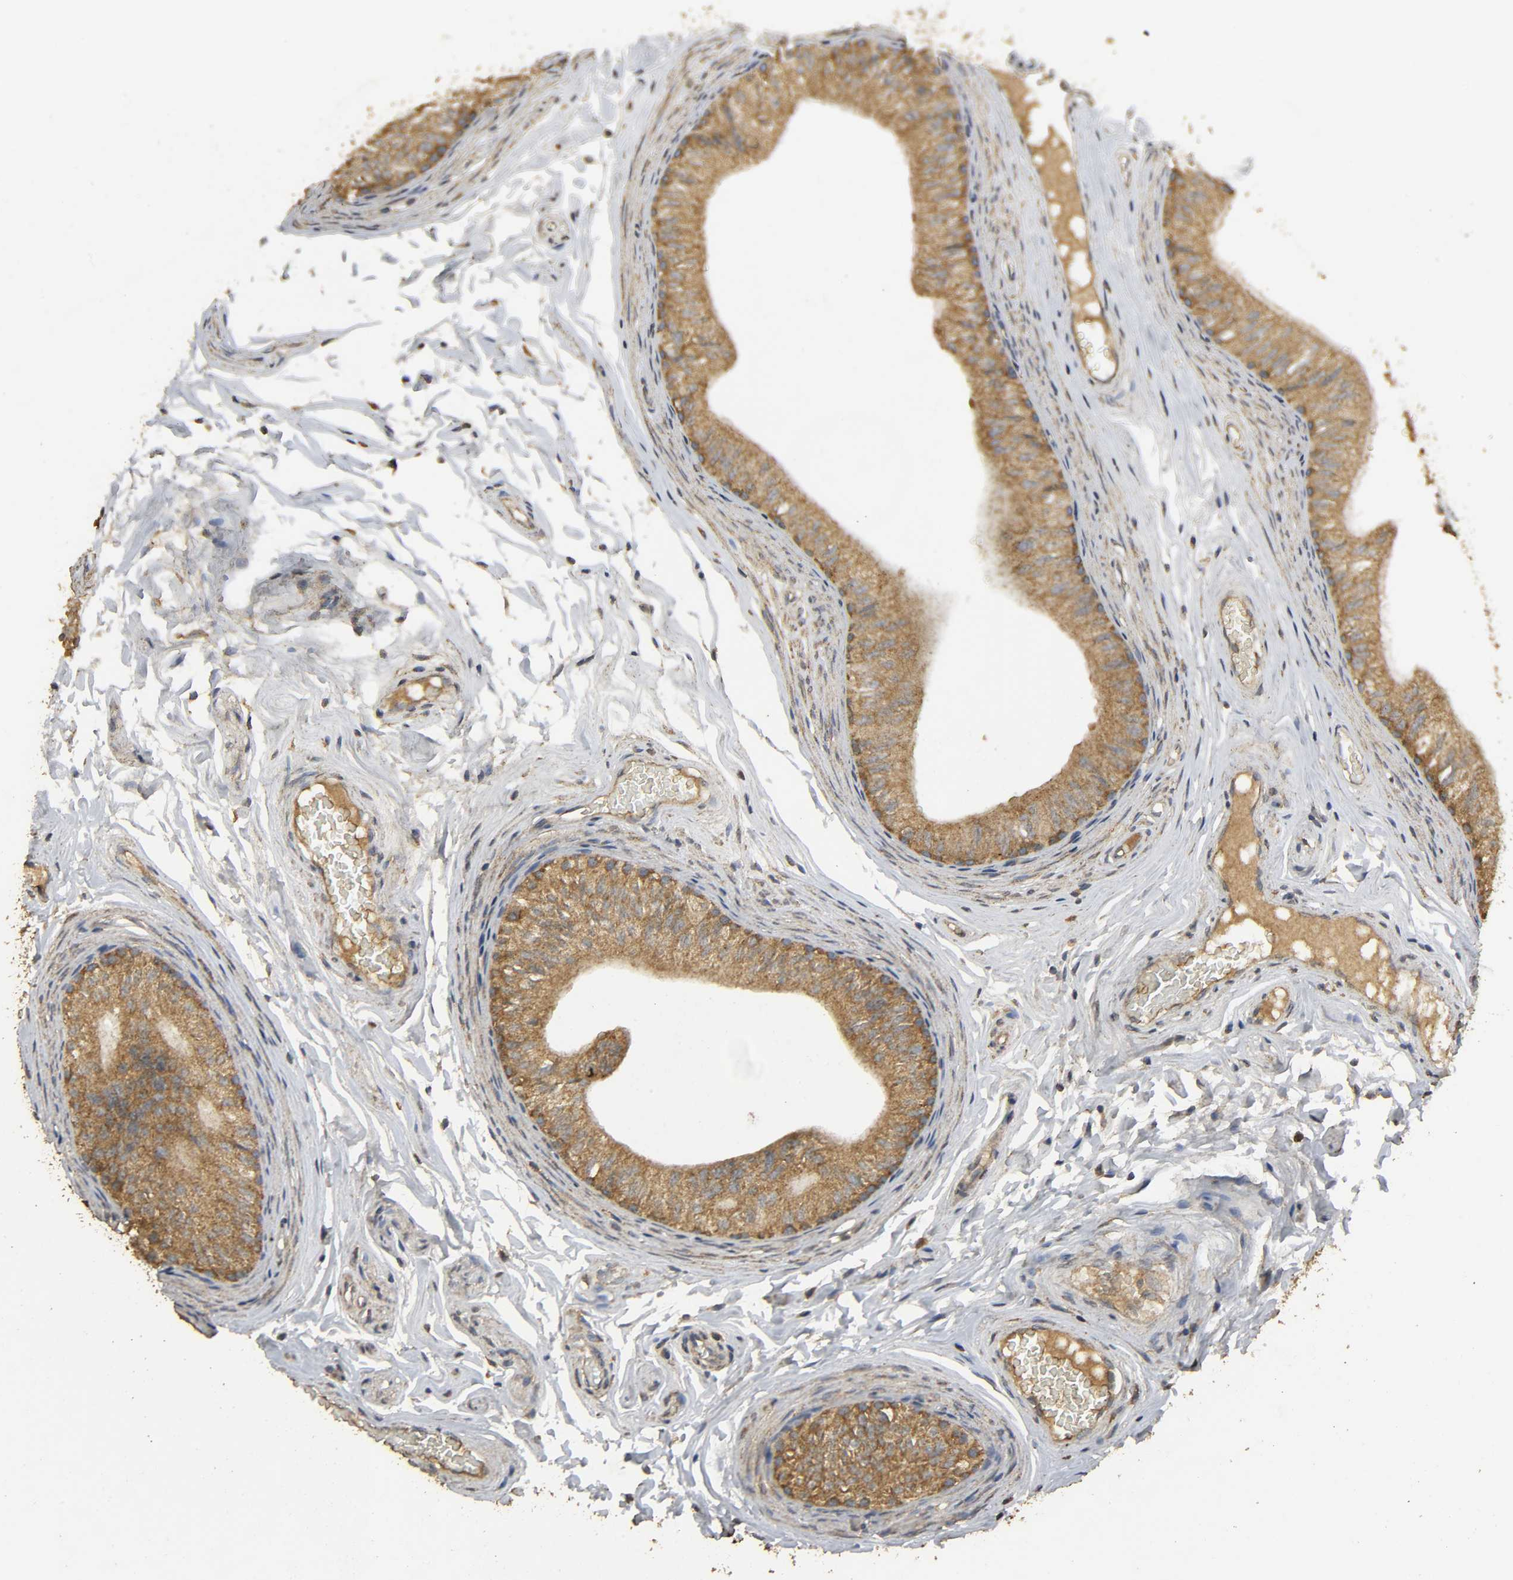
{"staining": {"intensity": "moderate", "quantity": ">75%", "location": "cytoplasmic/membranous"}, "tissue": "epididymis", "cell_type": "Glandular cells", "image_type": "normal", "snomed": [{"axis": "morphology", "description": "Normal tissue, NOS"}, {"axis": "topography", "description": "Testis"}, {"axis": "topography", "description": "Epididymis"}], "caption": "Moderate cytoplasmic/membranous staining is present in approximately >75% of glandular cells in normal epididymis.", "gene": "DDX6", "patient": {"sex": "male", "age": 36}}